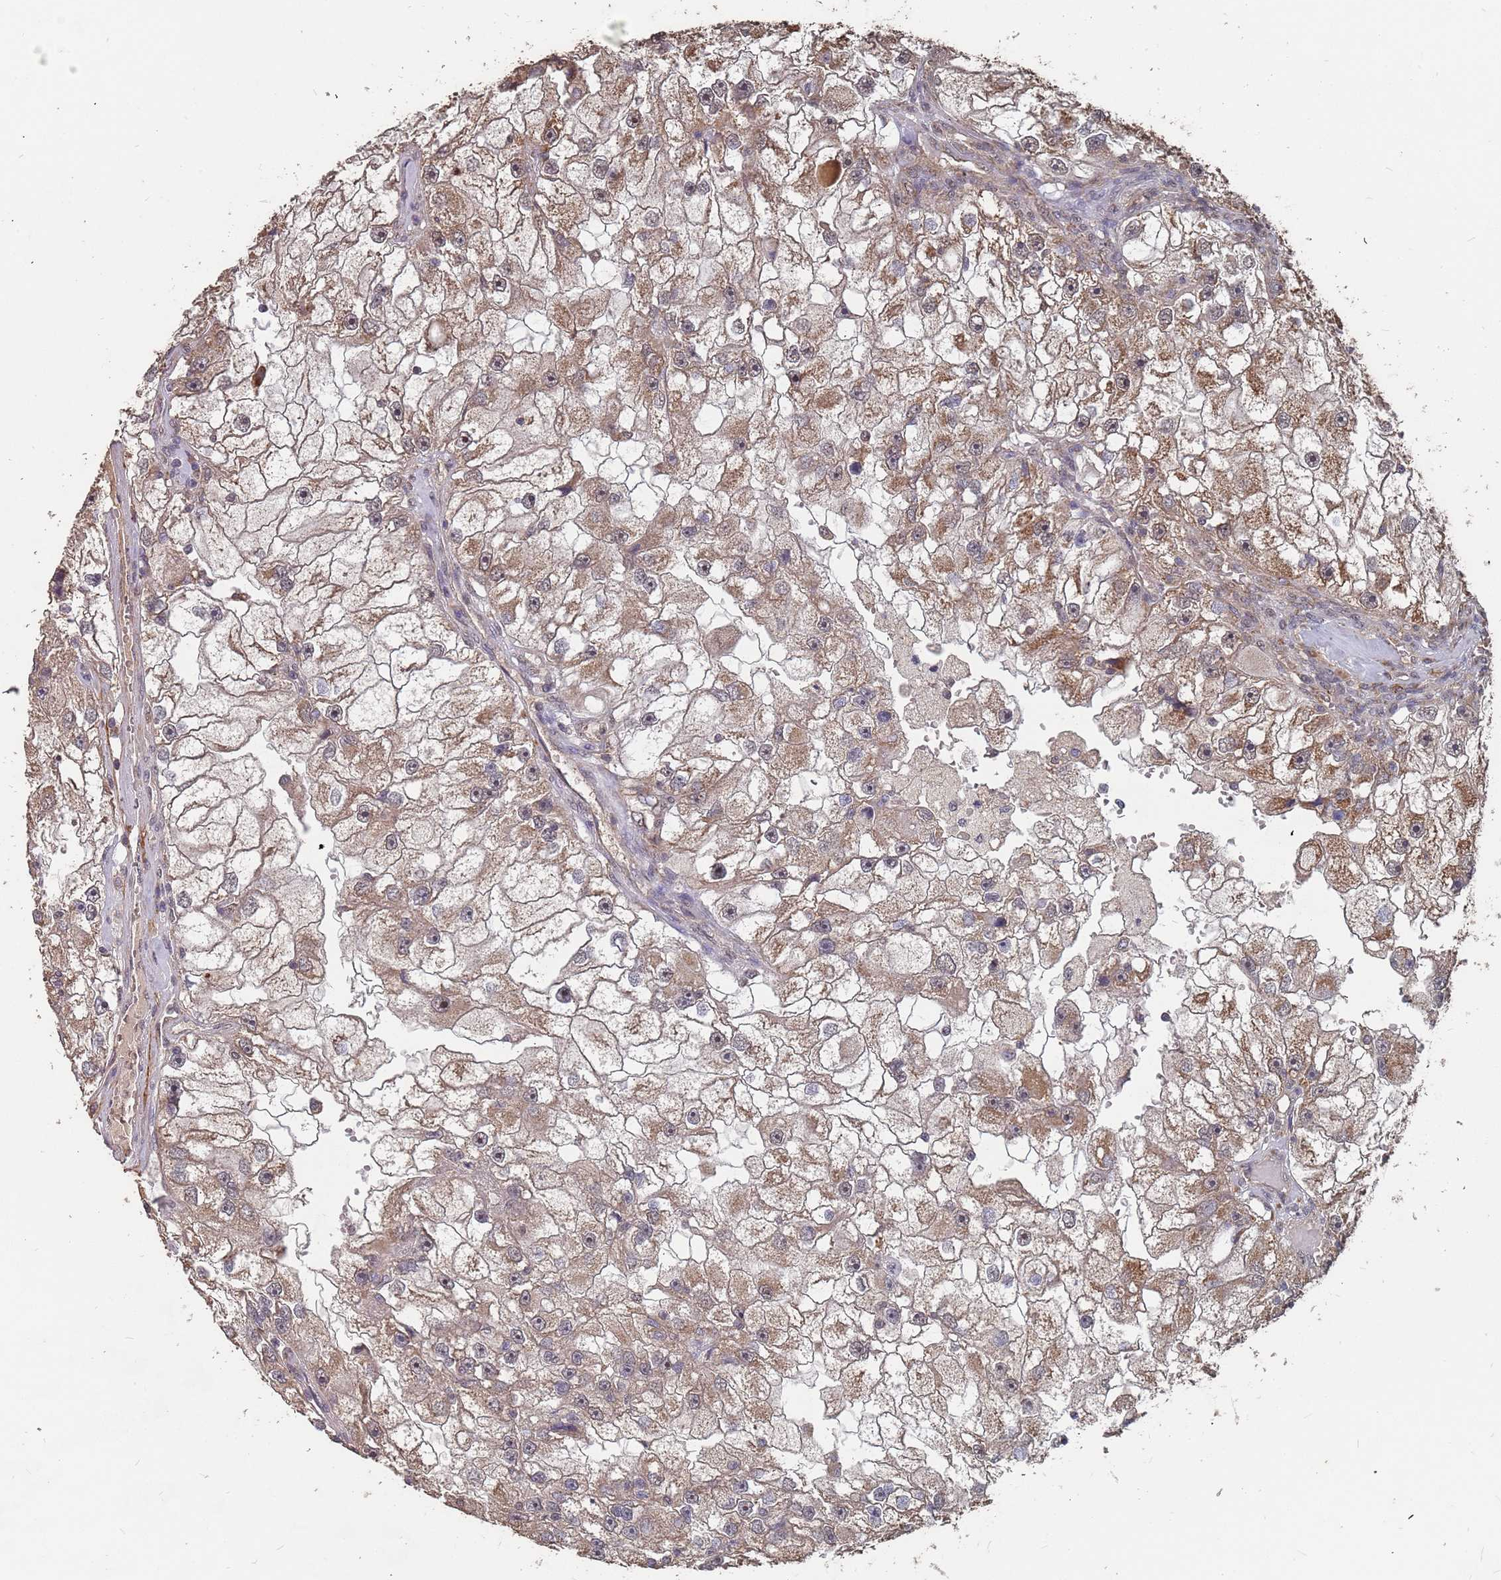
{"staining": {"intensity": "moderate", "quantity": ">75%", "location": "cytoplasmic/membranous"}, "tissue": "renal cancer", "cell_type": "Tumor cells", "image_type": "cancer", "snomed": [{"axis": "morphology", "description": "Adenocarcinoma, NOS"}, {"axis": "topography", "description": "Kidney"}], "caption": "Protein staining exhibits moderate cytoplasmic/membranous positivity in about >75% of tumor cells in renal adenocarcinoma.", "gene": "PRORP", "patient": {"sex": "male", "age": 63}}